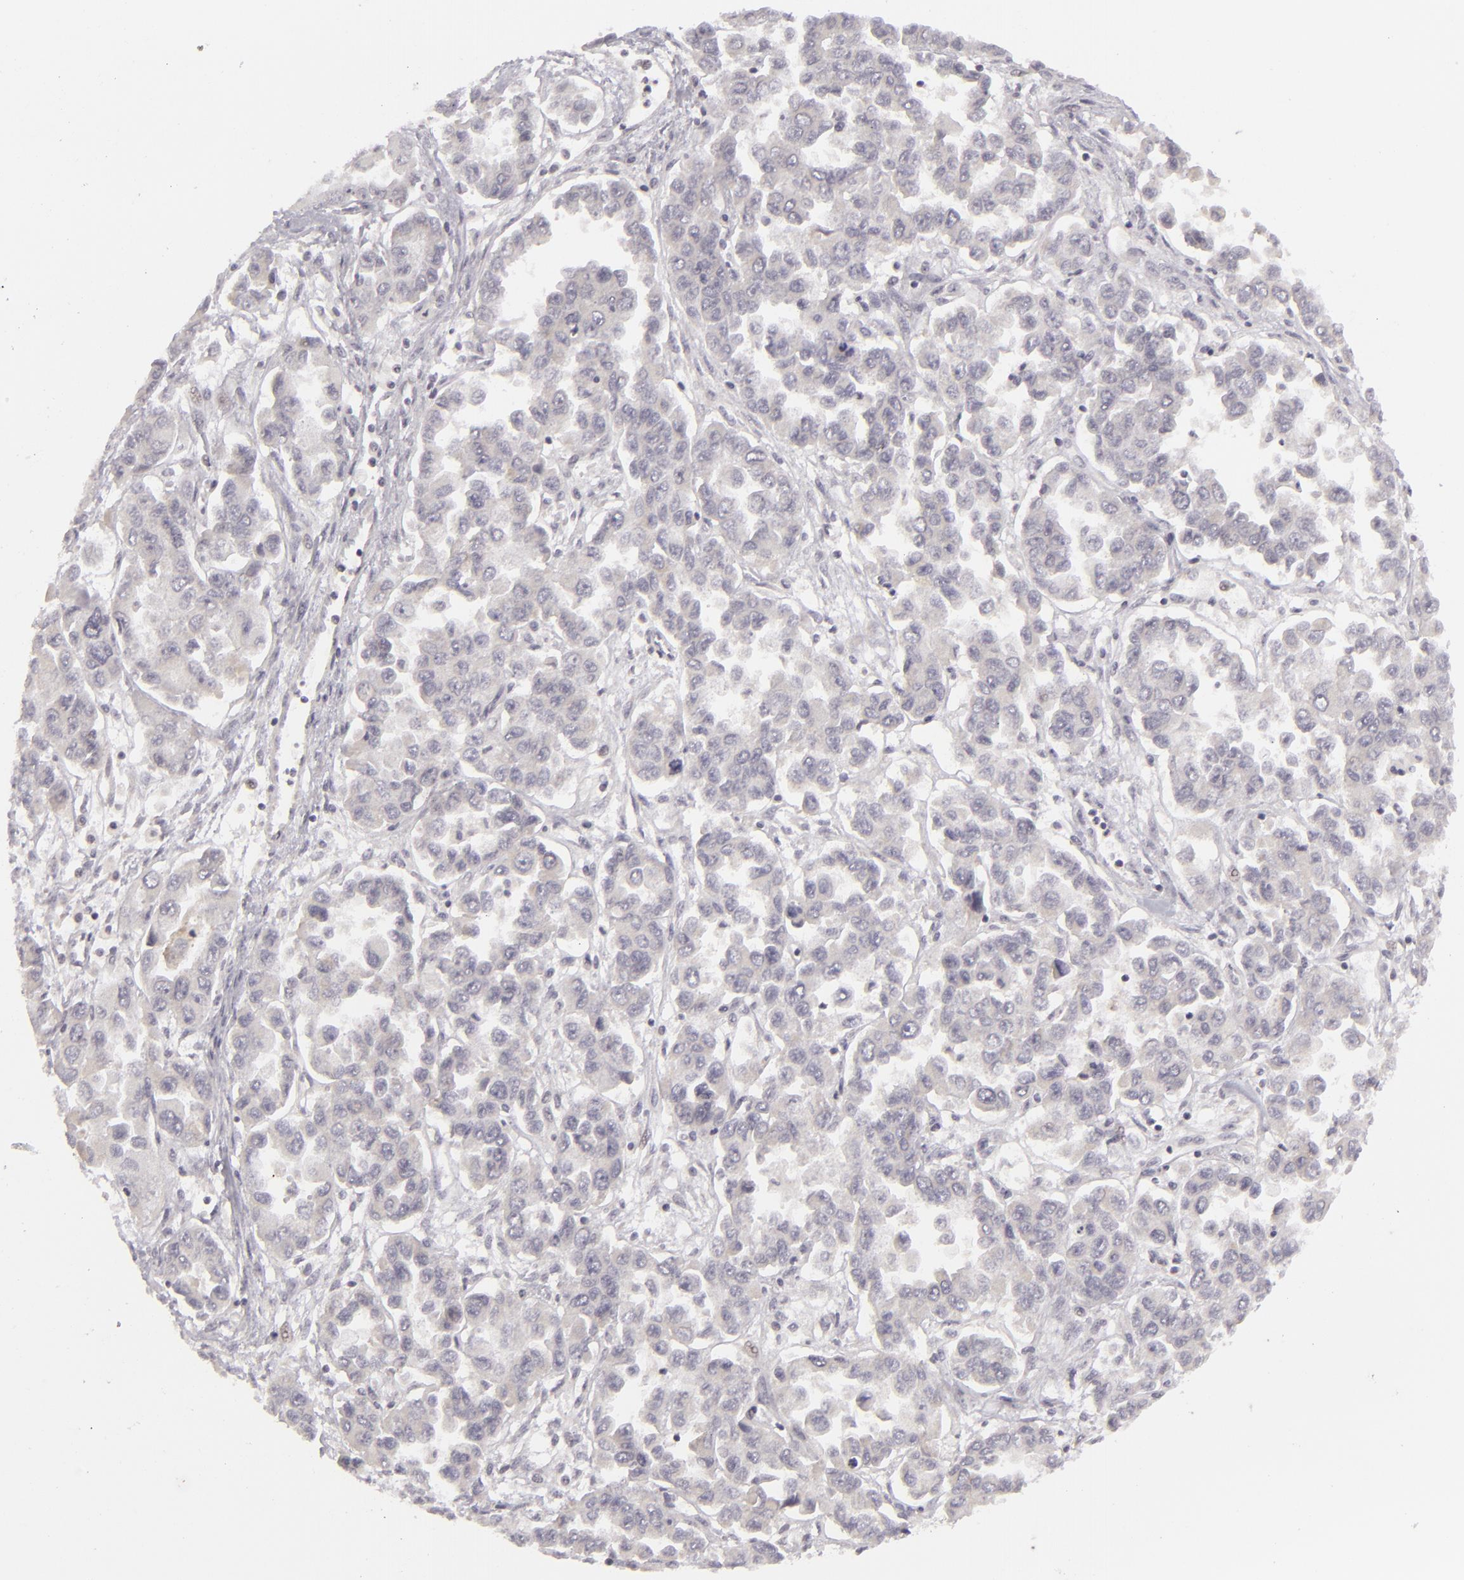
{"staining": {"intensity": "negative", "quantity": "none", "location": "none"}, "tissue": "ovarian cancer", "cell_type": "Tumor cells", "image_type": "cancer", "snomed": [{"axis": "morphology", "description": "Cystadenocarcinoma, serous, NOS"}, {"axis": "topography", "description": "Ovary"}], "caption": "Immunohistochemical staining of ovarian cancer reveals no significant staining in tumor cells. Brightfield microscopy of immunohistochemistry (IHC) stained with DAB (brown) and hematoxylin (blue), captured at high magnification.", "gene": "SIX1", "patient": {"sex": "female", "age": 84}}